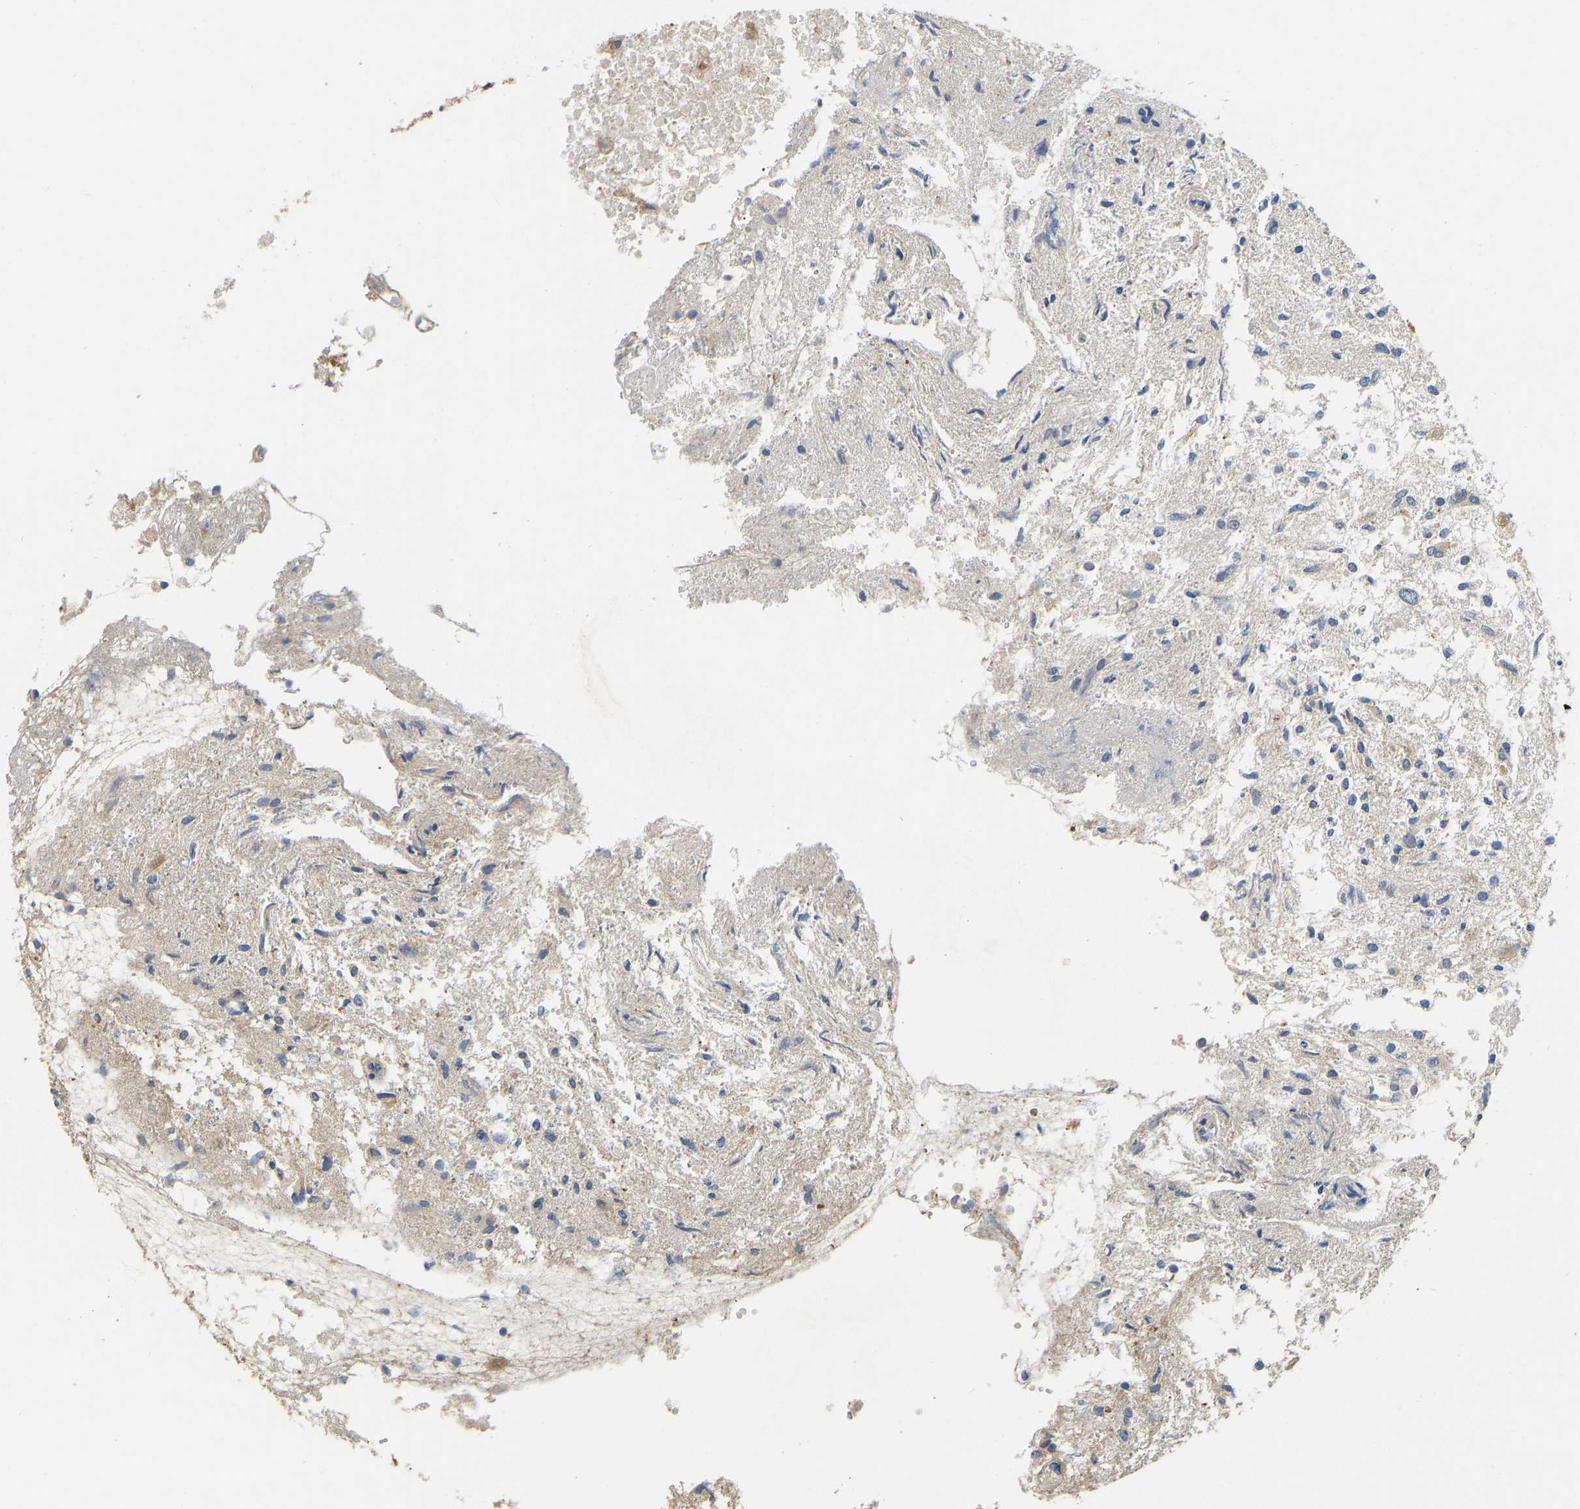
{"staining": {"intensity": "weak", "quantity": "<25%", "location": "cytoplasmic/membranous"}, "tissue": "glioma", "cell_type": "Tumor cells", "image_type": "cancer", "snomed": [{"axis": "morphology", "description": "Glioma, malignant, High grade"}, {"axis": "topography", "description": "Brain"}], "caption": "Tumor cells are negative for protein expression in human malignant glioma (high-grade).", "gene": "HACD2", "patient": {"sex": "female", "age": 59}}